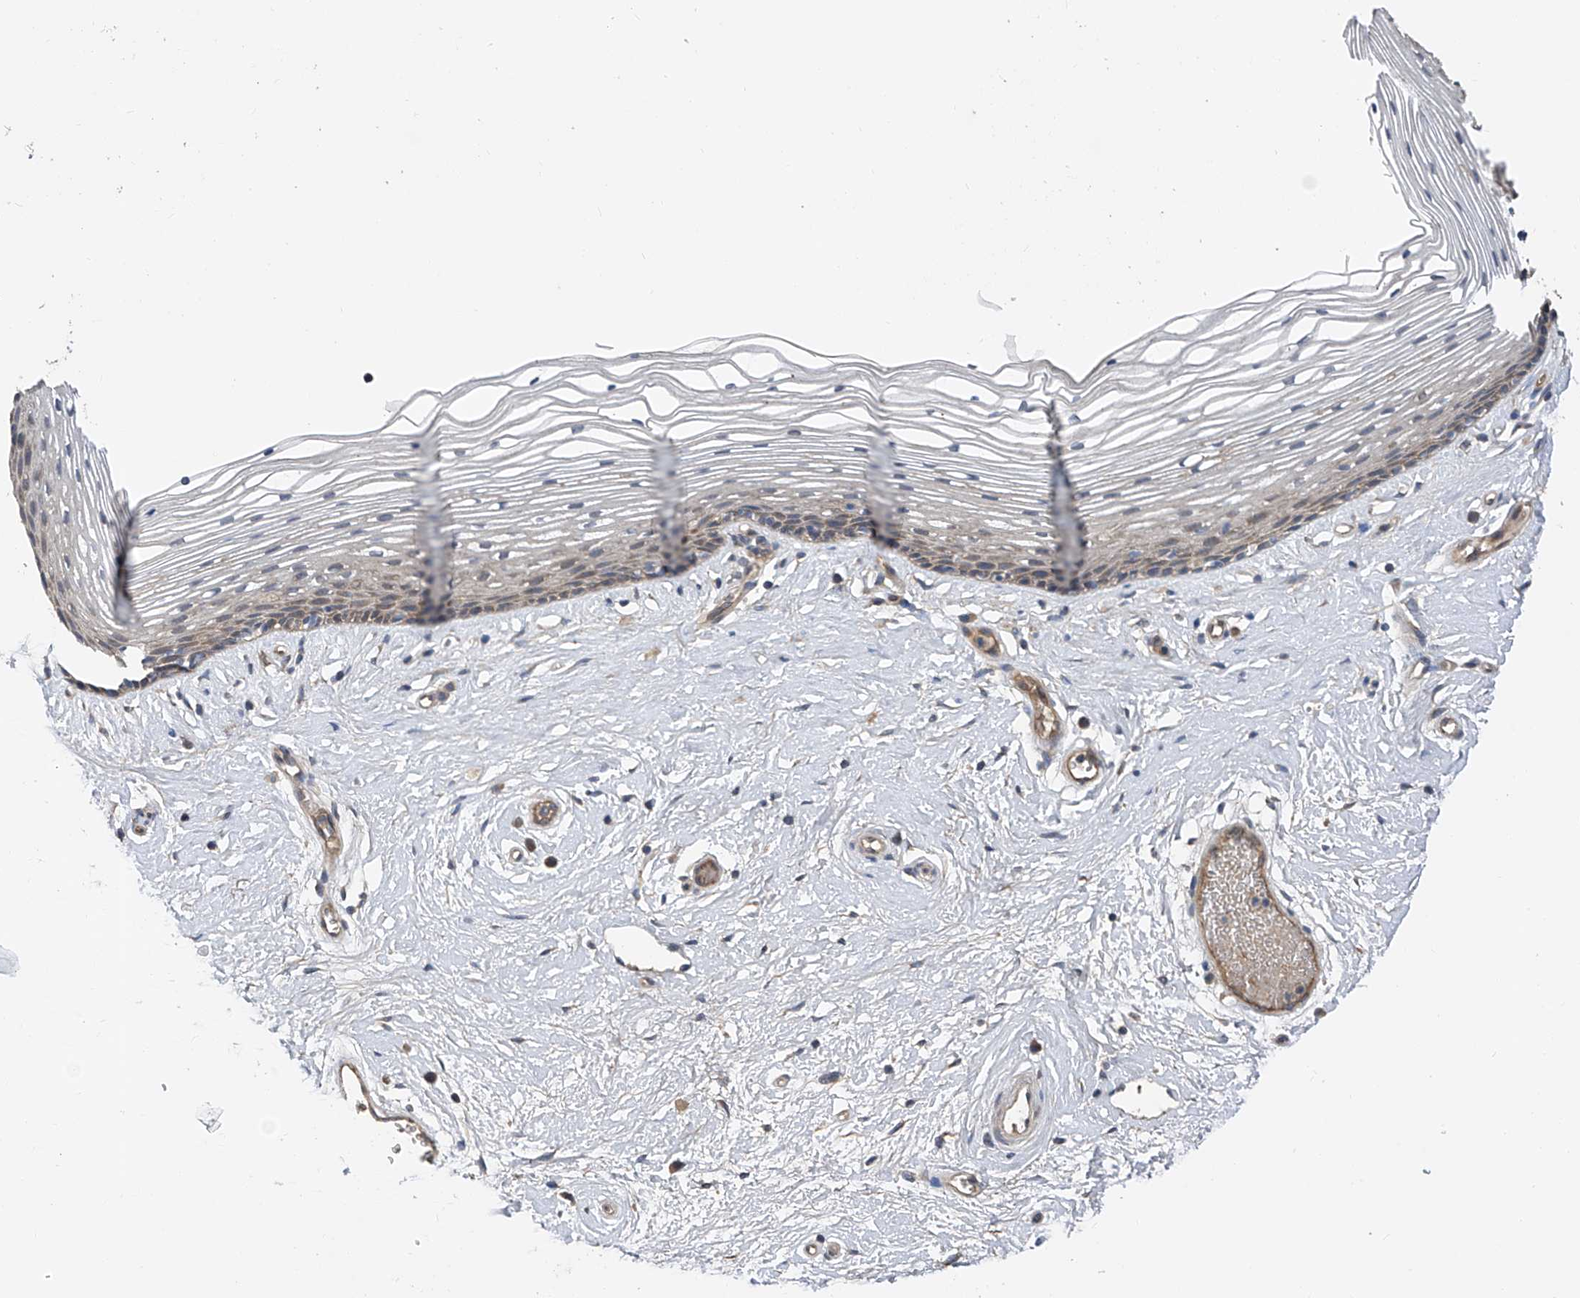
{"staining": {"intensity": "moderate", "quantity": "<25%", "location": "cytoplasmic/membranous"}, "tissue": "vagina", "cell_type": "Squamous epithelial cells", "image_type": "normal", "snomed": [{"axis": "morphology", "description": "Normal tissue, NOS"}, {"axis": "topography", "description": "Vagina"}], "caption": "The micrograph reveals immunohistochemical staining of unremarkable vagina. There is moderate cytoplasmic/membranous expression is present in about <25% of squamous epithelial cells. Nuclei are stained in blue.", "gene": "PTK2", "patient": {"sex": "female", "age": 46}}